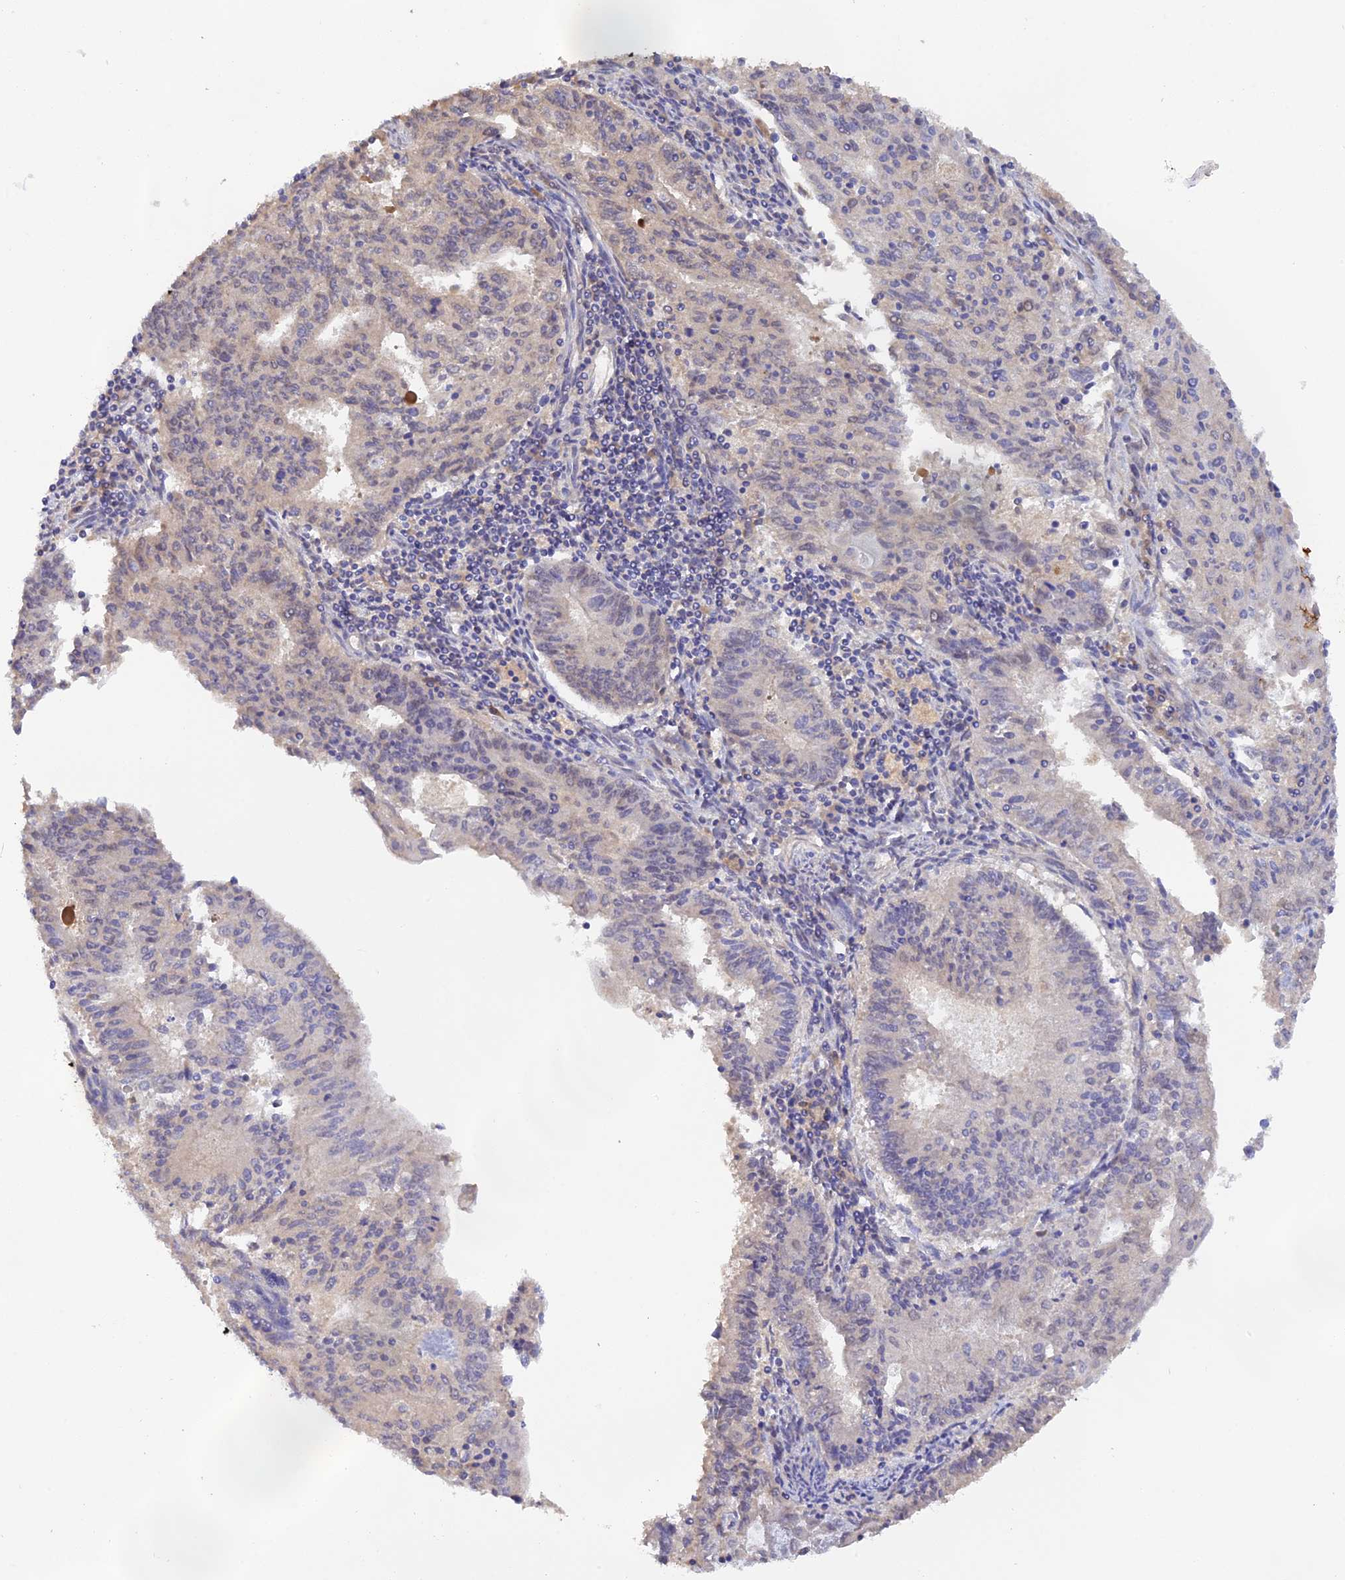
{"staining": {"intensity": "weak", "quantity": "25%-75%", "location": "nuclear"}, "tissue": "endometrial cancer", "cell_type": "Tumor cells", "image_type": "cancer", "snomed": [{"axis": "morphology", "description": "Adenocarcinoma, NOS"}, {"axis": "topography", "description": "Endometrium"}], "caption": "Endometrial cancer (adenocarcinoma) stained for a protein (brown) reveals weak nuclear positive positivity in approximately 25%-75% of tumor cells.", "gene": "ZNF436", "patient": {"sex": "female", "age": 59}}